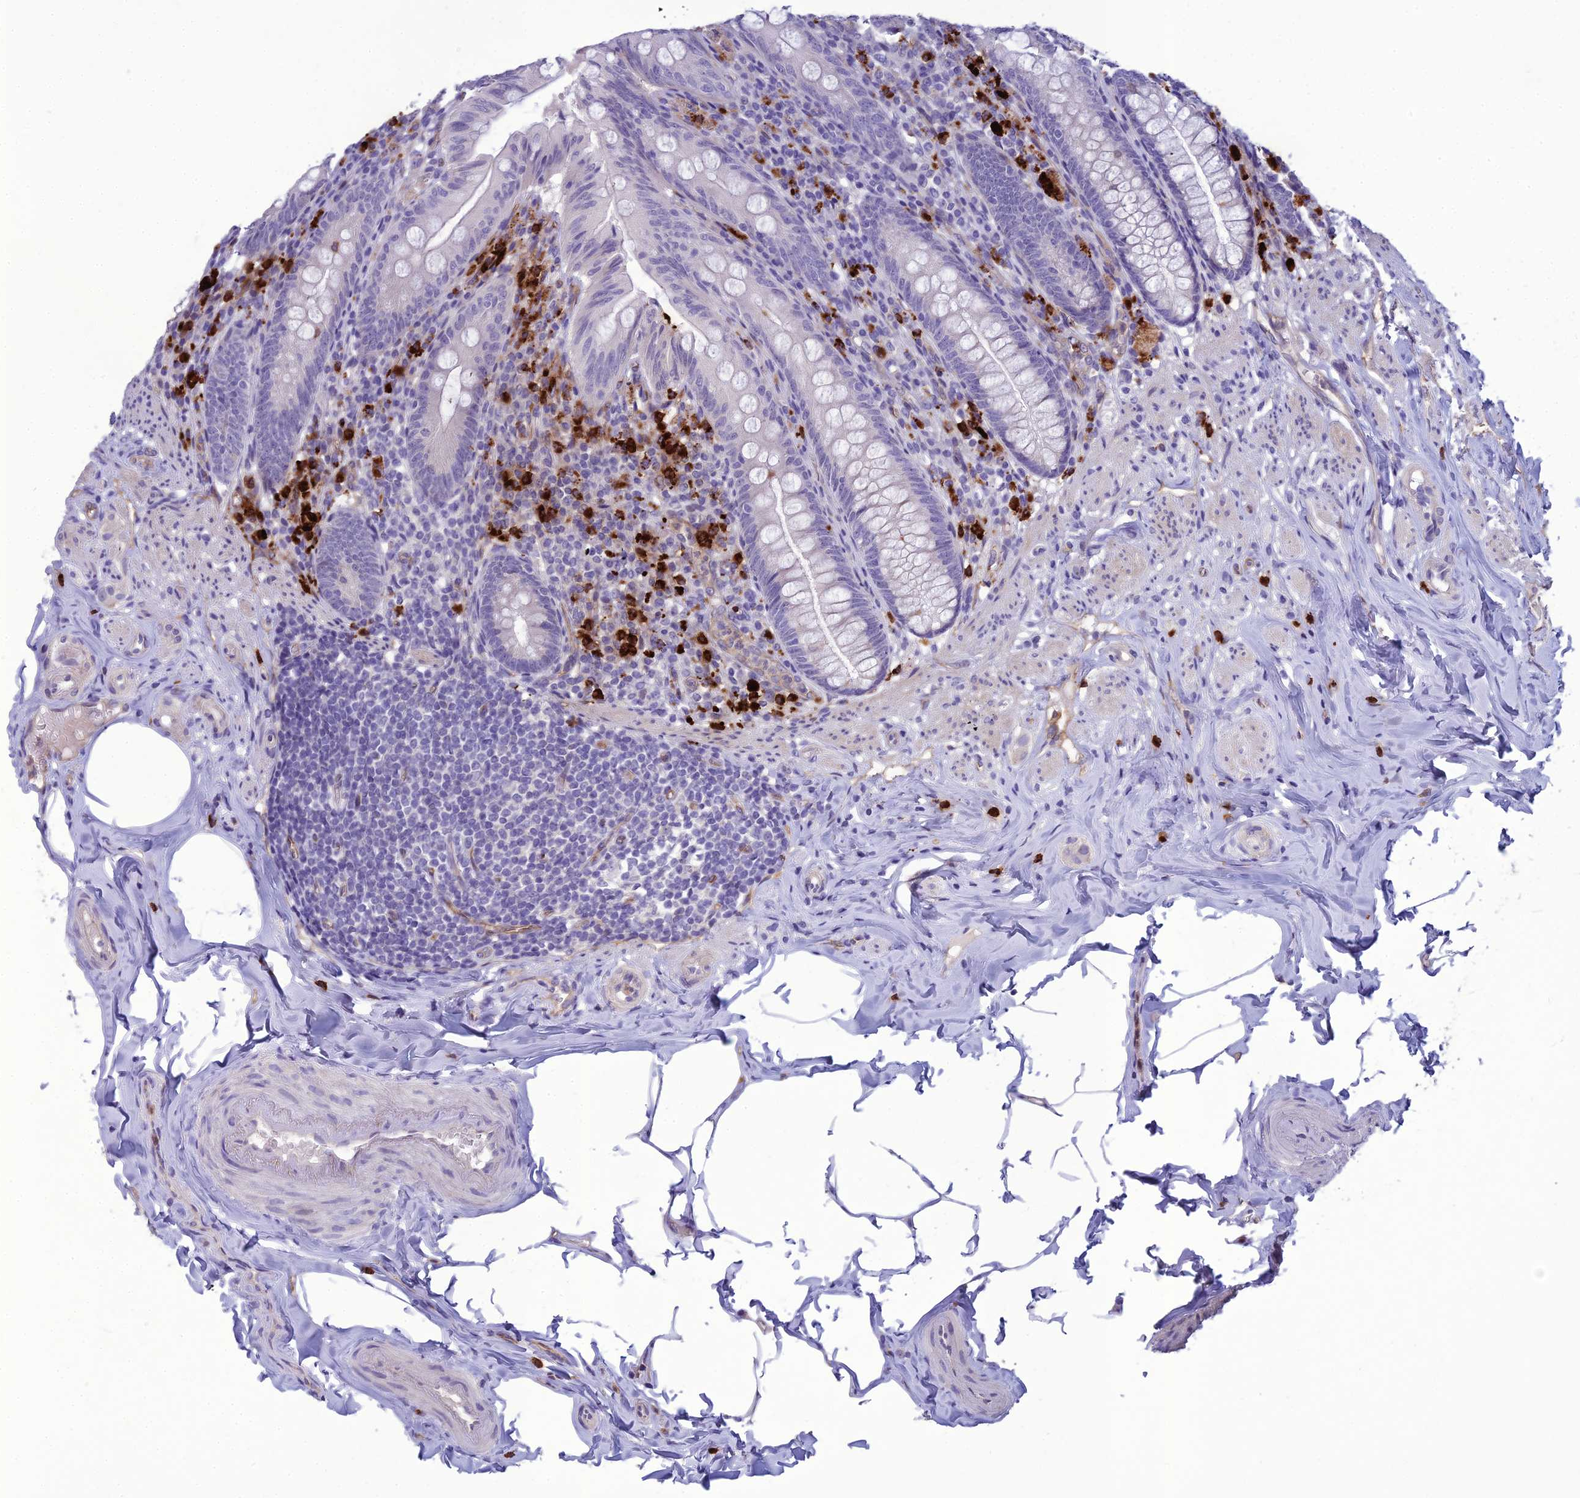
{"staining": {"intensity": "negative", "quantity": "none", "location": "none"}, "tissue": "appendix", "cell_type": "Glandular cells", "image_type": "normal", "snomed": [{"axis": "morphology", "description": "Normal tissue, NOS"}, {"axis": "topography", "description": "Appendix"}], "caption": "The image shows no significant staining in glandular cells of appendix. (DAB immunohistochemistry, high magnification).", "gene": "BBS7", "patient": {"sex": "male", "age": 55}}